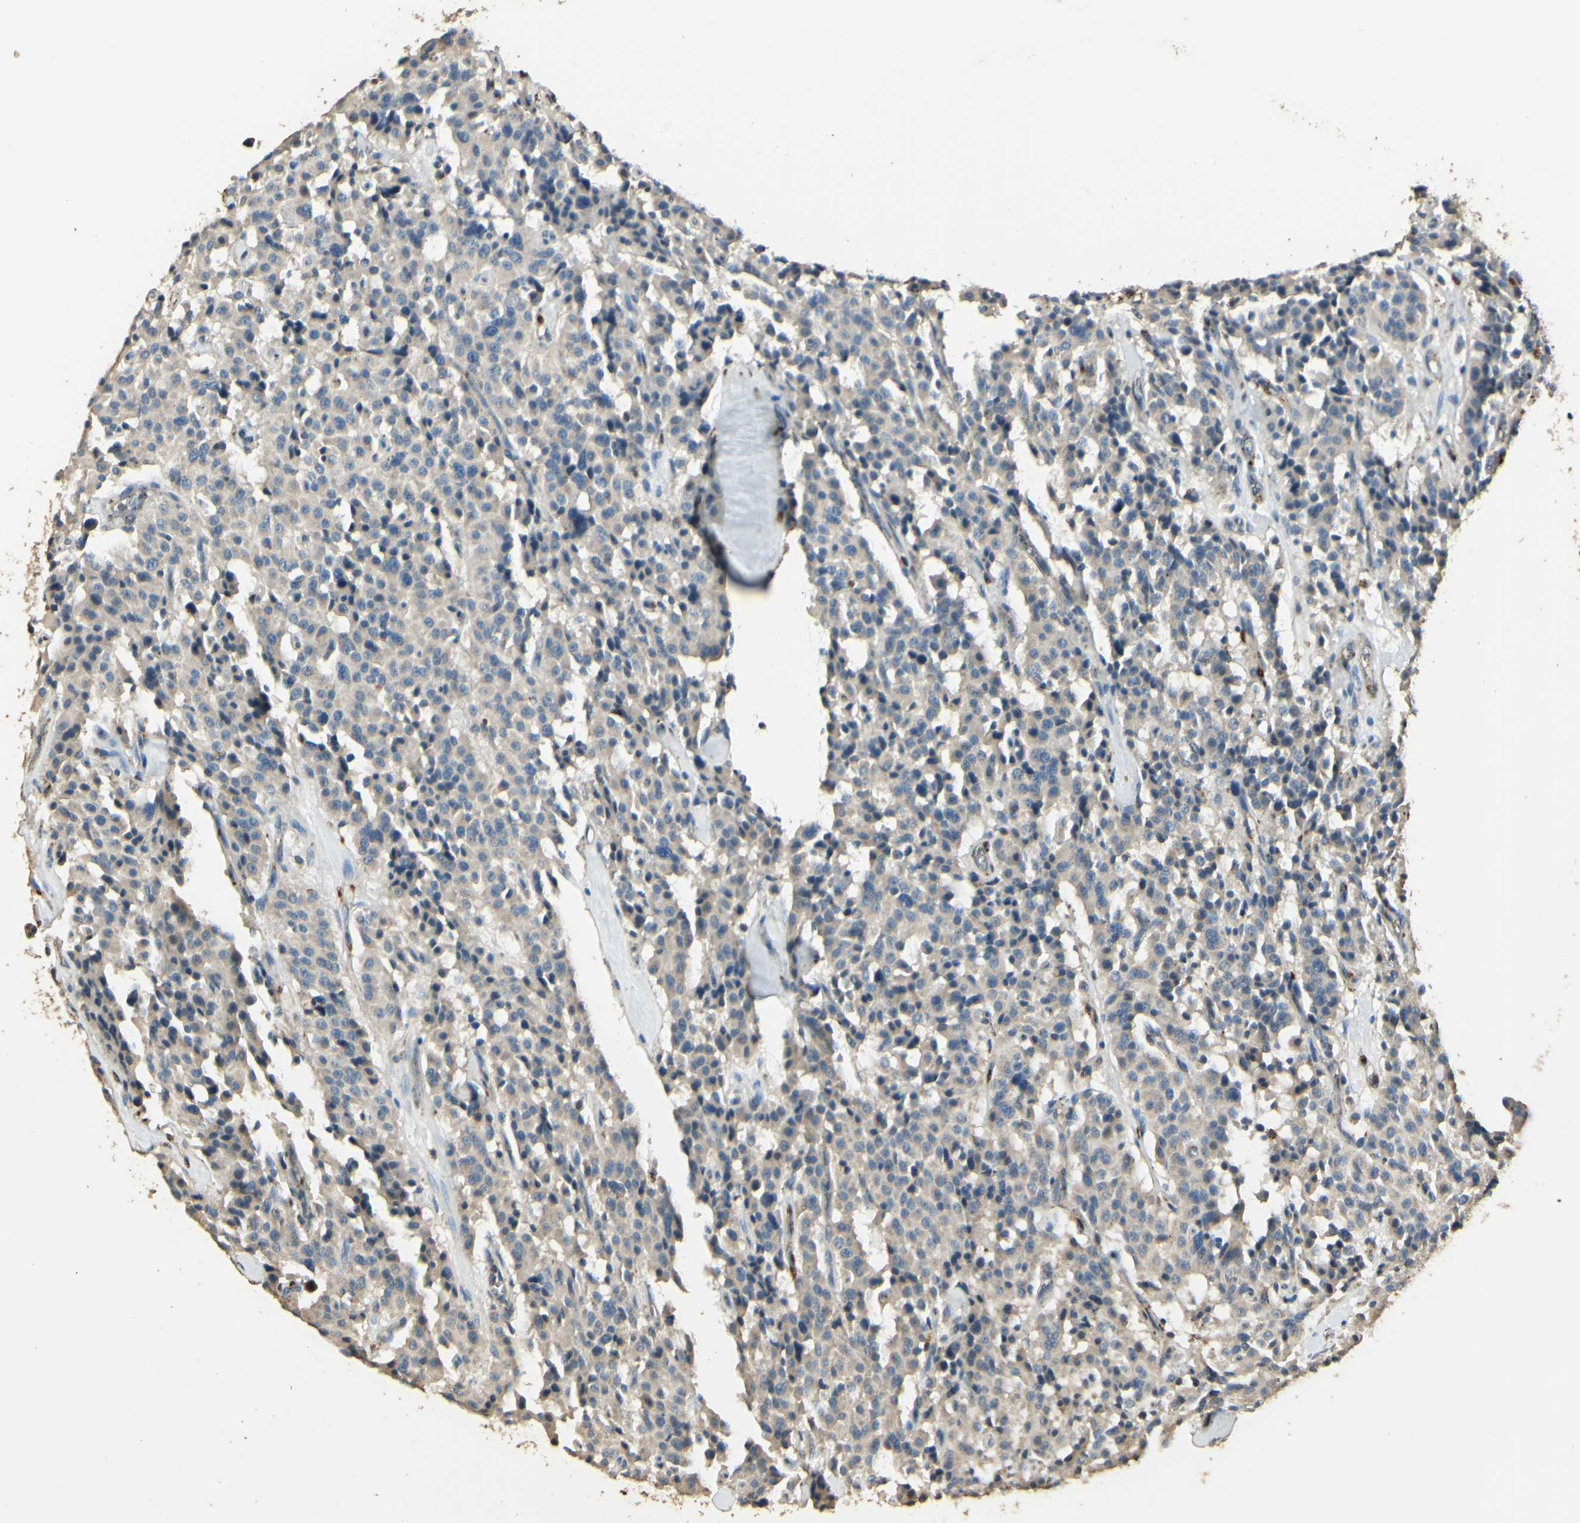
{"staining": {"intensity": "negative", "quantity": "none", "location": "none"}, "tissue": "carcinoid", "cell_type": "Tumor cells", "image_type": "cancer", "snomed": [{"axis": "morphology", "description": "Carcinoid, malignant, NOS"}, {"axis": "topography", "description": "Lung"}], "caption": "Tumor cells are negative for brown protein staining in carcinoid. (DAB immunohistochemistry (IHC), high magnification).", "gene": "ARHGEF17", "patient": {"sex": "male", "age": 30}}